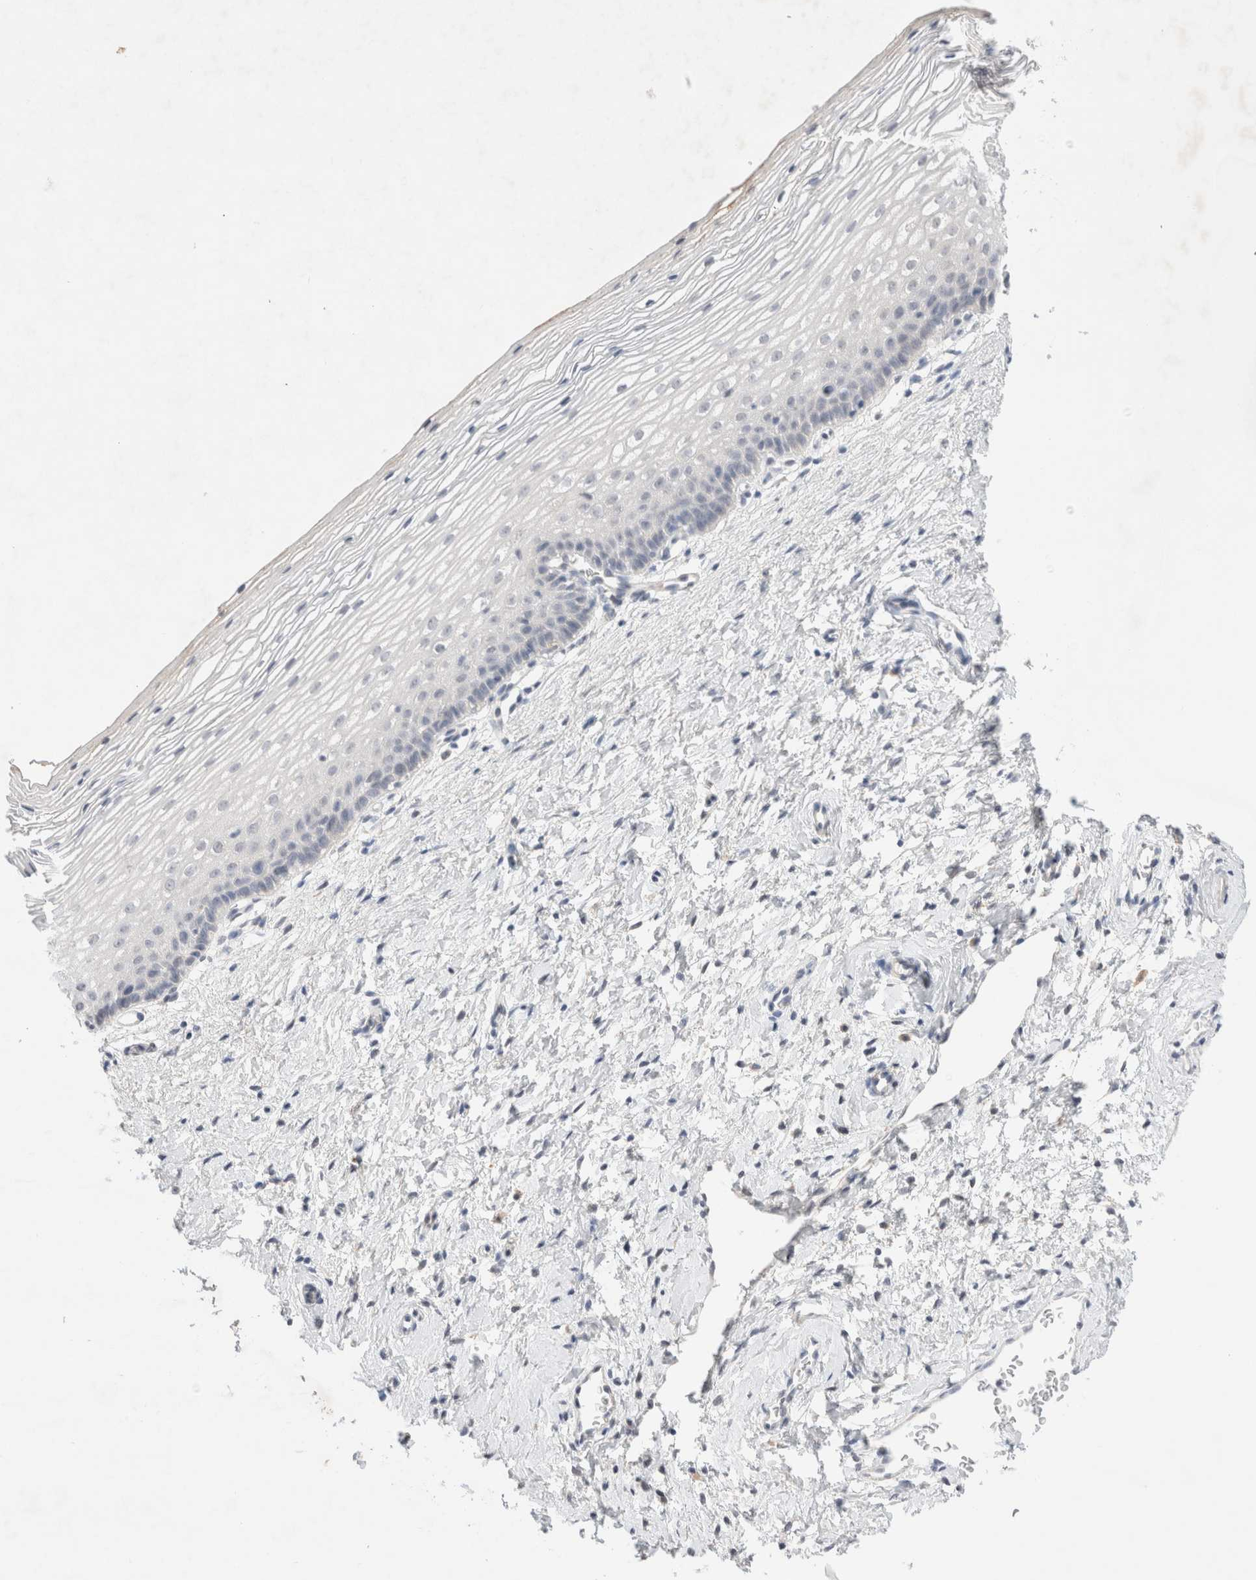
{"staining": {"intensity": "negative", "quantity": "none", "location": "none"}, "tissue": "cervix", "cell_type": "Glandular cells", "image_type": "normal", "snomed": [{"axis": "morphology", "description": "Normal tissue, NOS"}, {"axis": "topography", "description": "Cervix"}], "caption": "Immunohistochemistry (IHC) micrograph of unremarkable human cervix stained for a protein (brown), which reveals no positivity in glandular cells.", "gene": "SPATA20", "patient": {"sex": "female", "age": 72}}